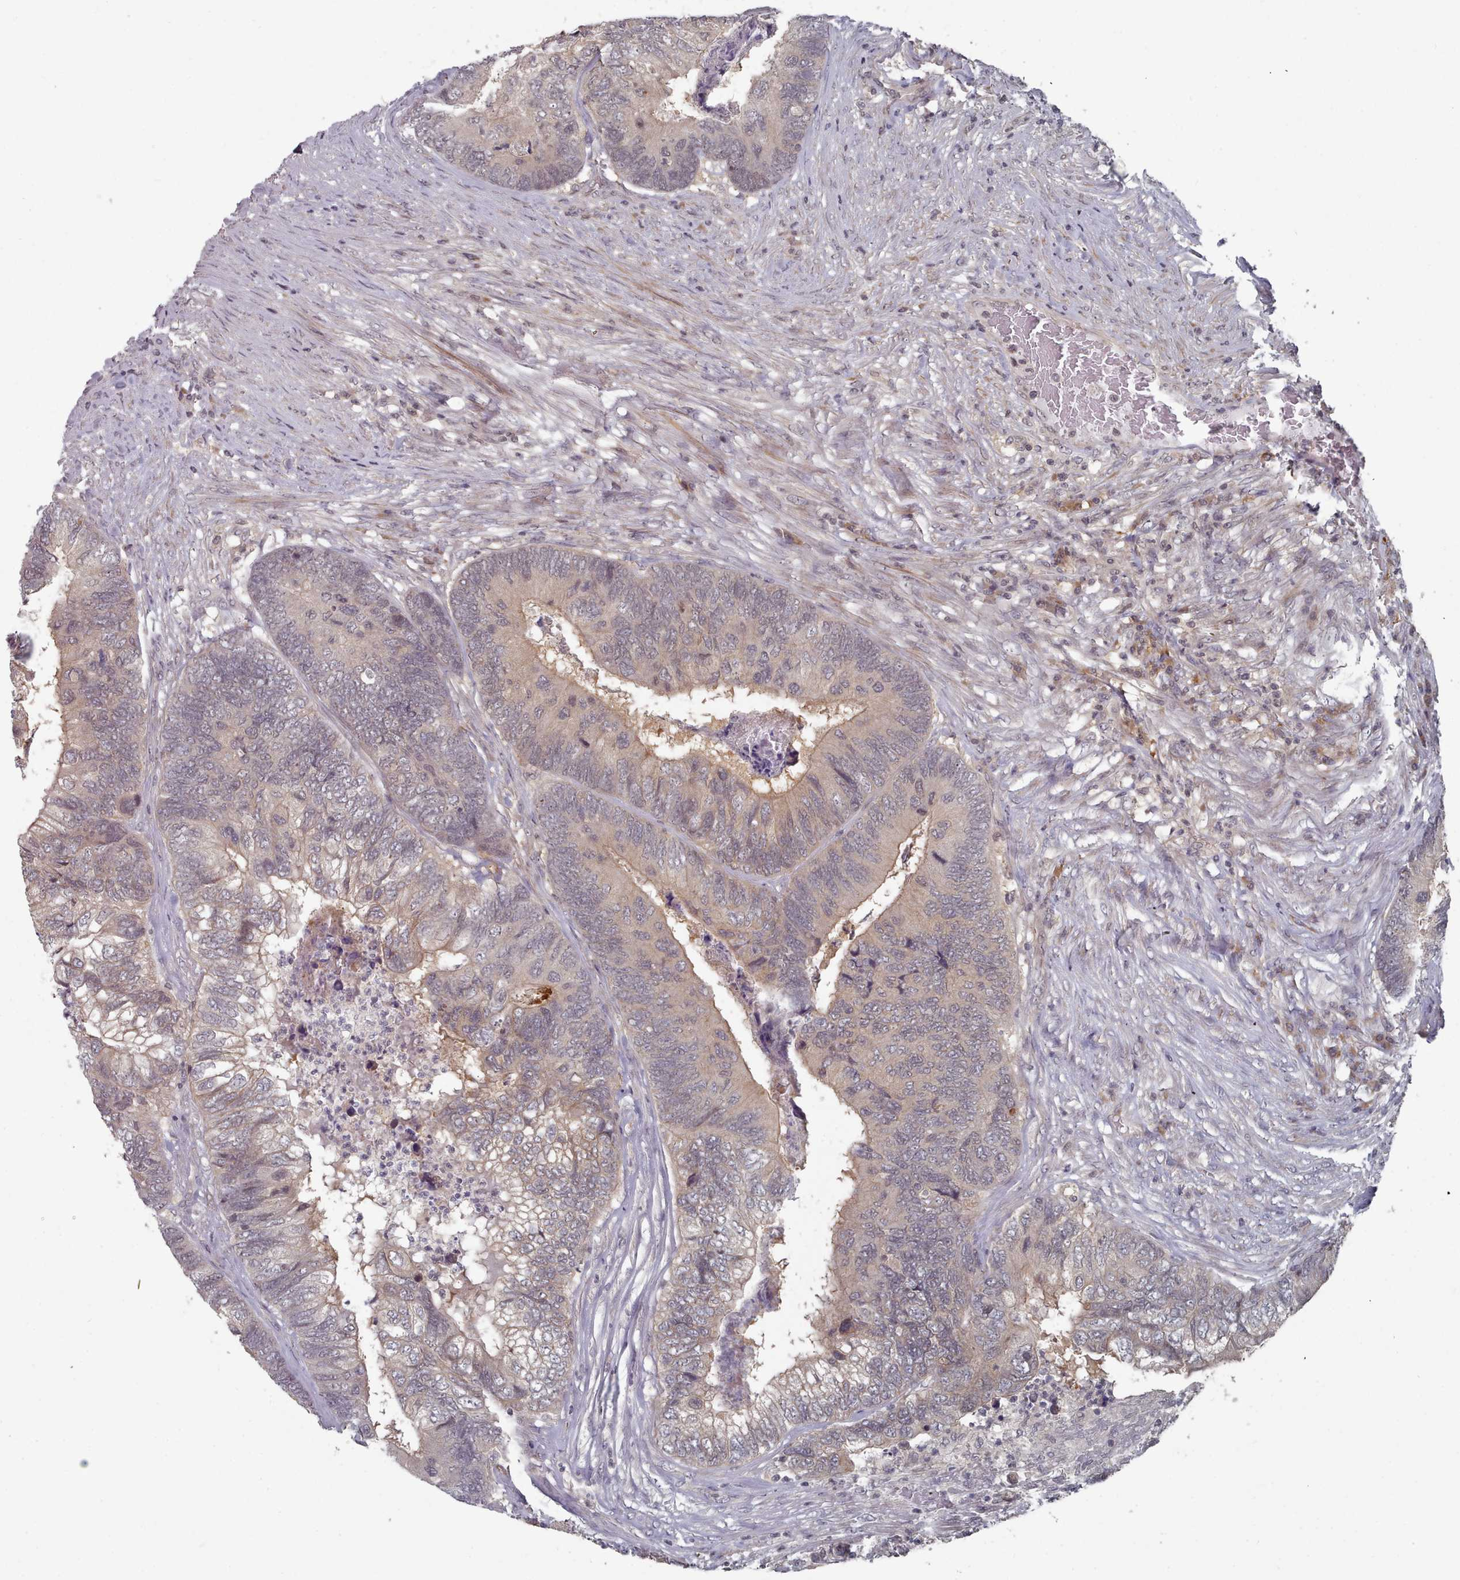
{"staining": {"intensity": "weak", "quantity": "<25%", "location": "cytoplasmic/membranous"}, "tissue": "colorectal cancer", "cell_type": "Tumor cells", "image_type": "cancer", "snomed": [{"axis": "morphology", "description": "Adenocarcinoma, NOS"}, {"axis": "topography", "description": "Colon"}], "caption": "Protein analysis of colorectal cancer (adenocarcinoma) exhibits no significant positivity in tumor cells.", "gene": "HYAL3", "patient": {"sex": "female", "age": 67}}